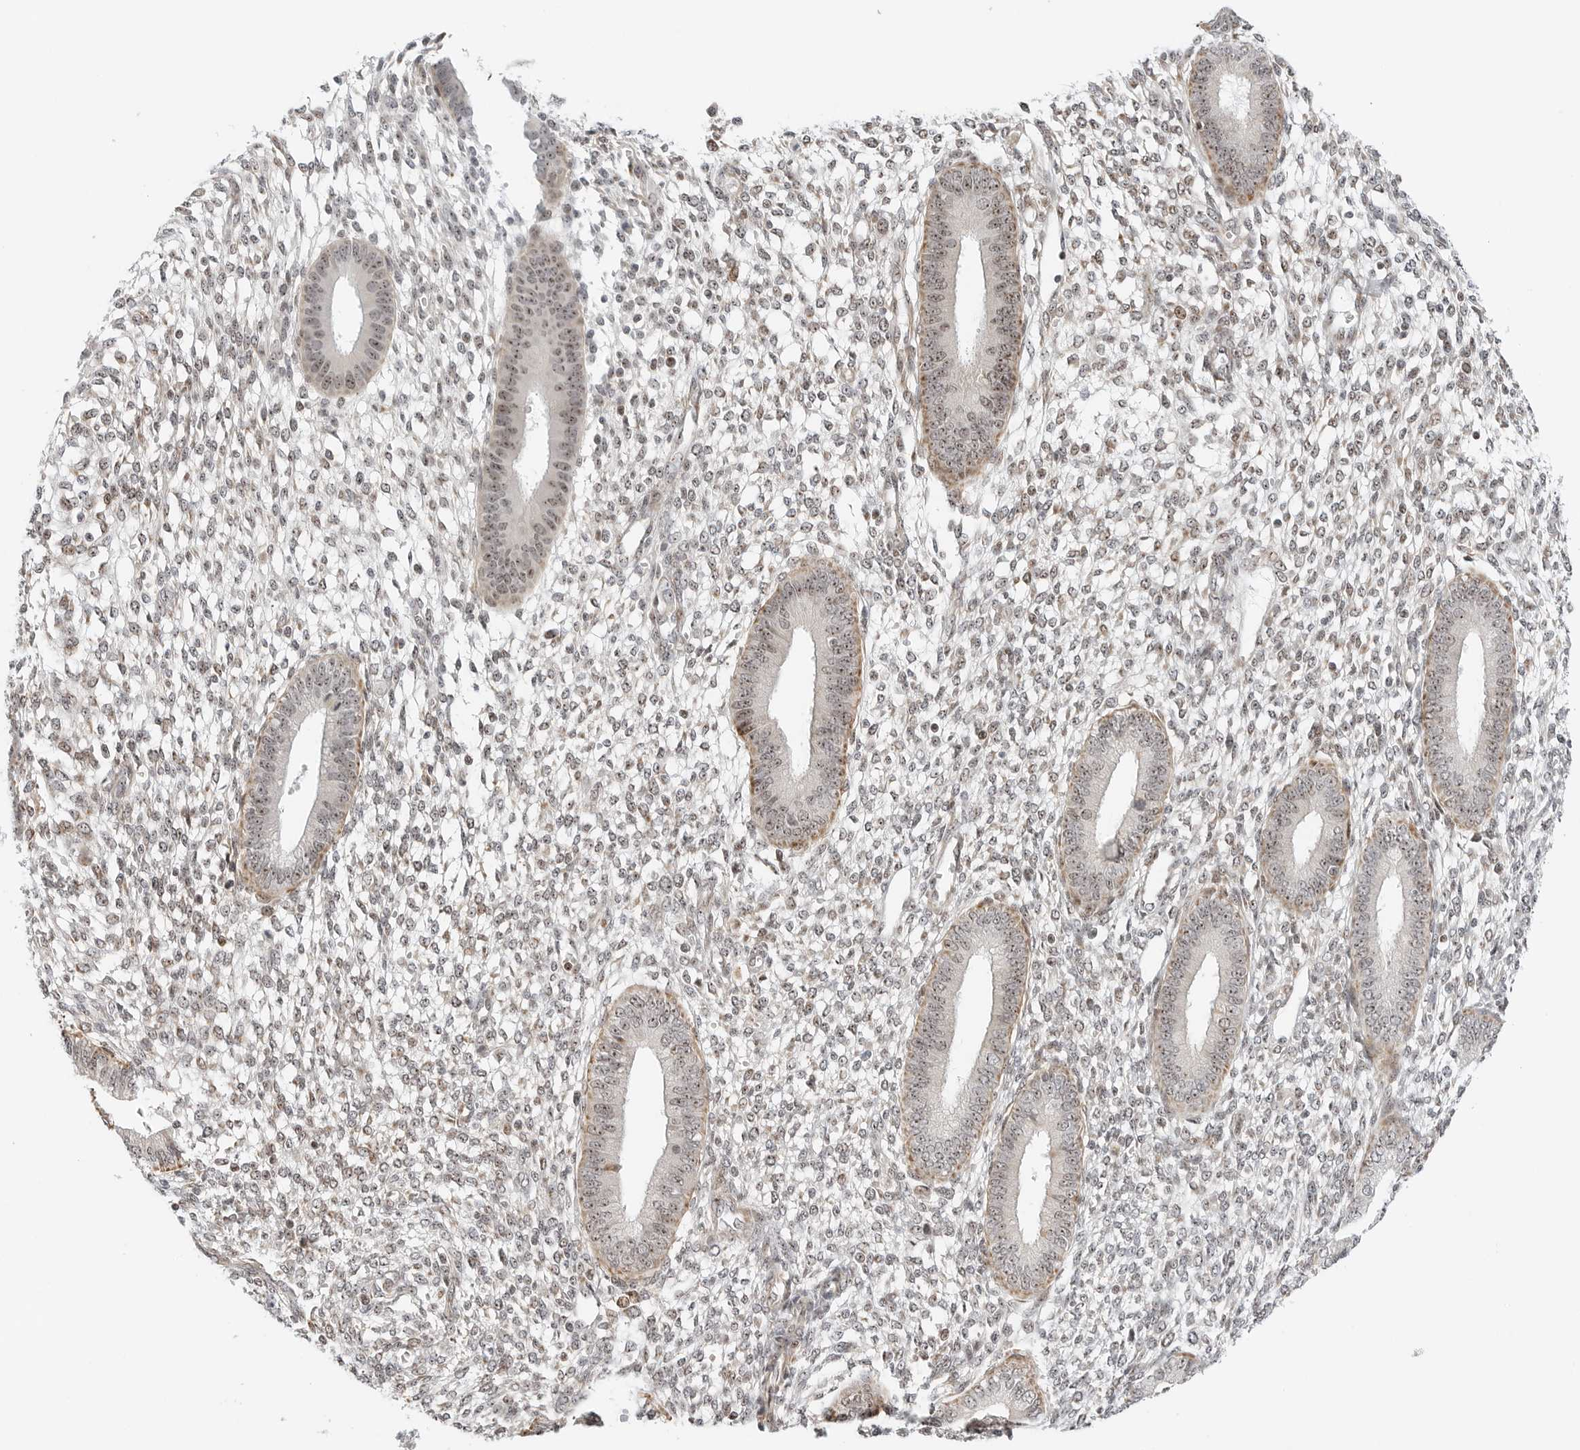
{"staining": {"intensity": "weak", "quantity": "25%-75%", "location": "nuclear"}, "tissue": "endometrium", "cell_type": "Cells in endometrial stroma", "image_type": "normal", "snomed": [{"axis": "morphology", "description": "Normal tissue, NOS"}, {"axis": "topography", "description": "Endometrium"}], "caption": "Endometrium stained with DAB (3,3'-diaminobenzidine) immunohistochemistry (IHC) demonstrates low levels of weak nuclear positivity in about 25%-75% of cells in endometrial stroma.", "gene": "RIMKLA", "patient": {"sex": "female", "age": 46}}